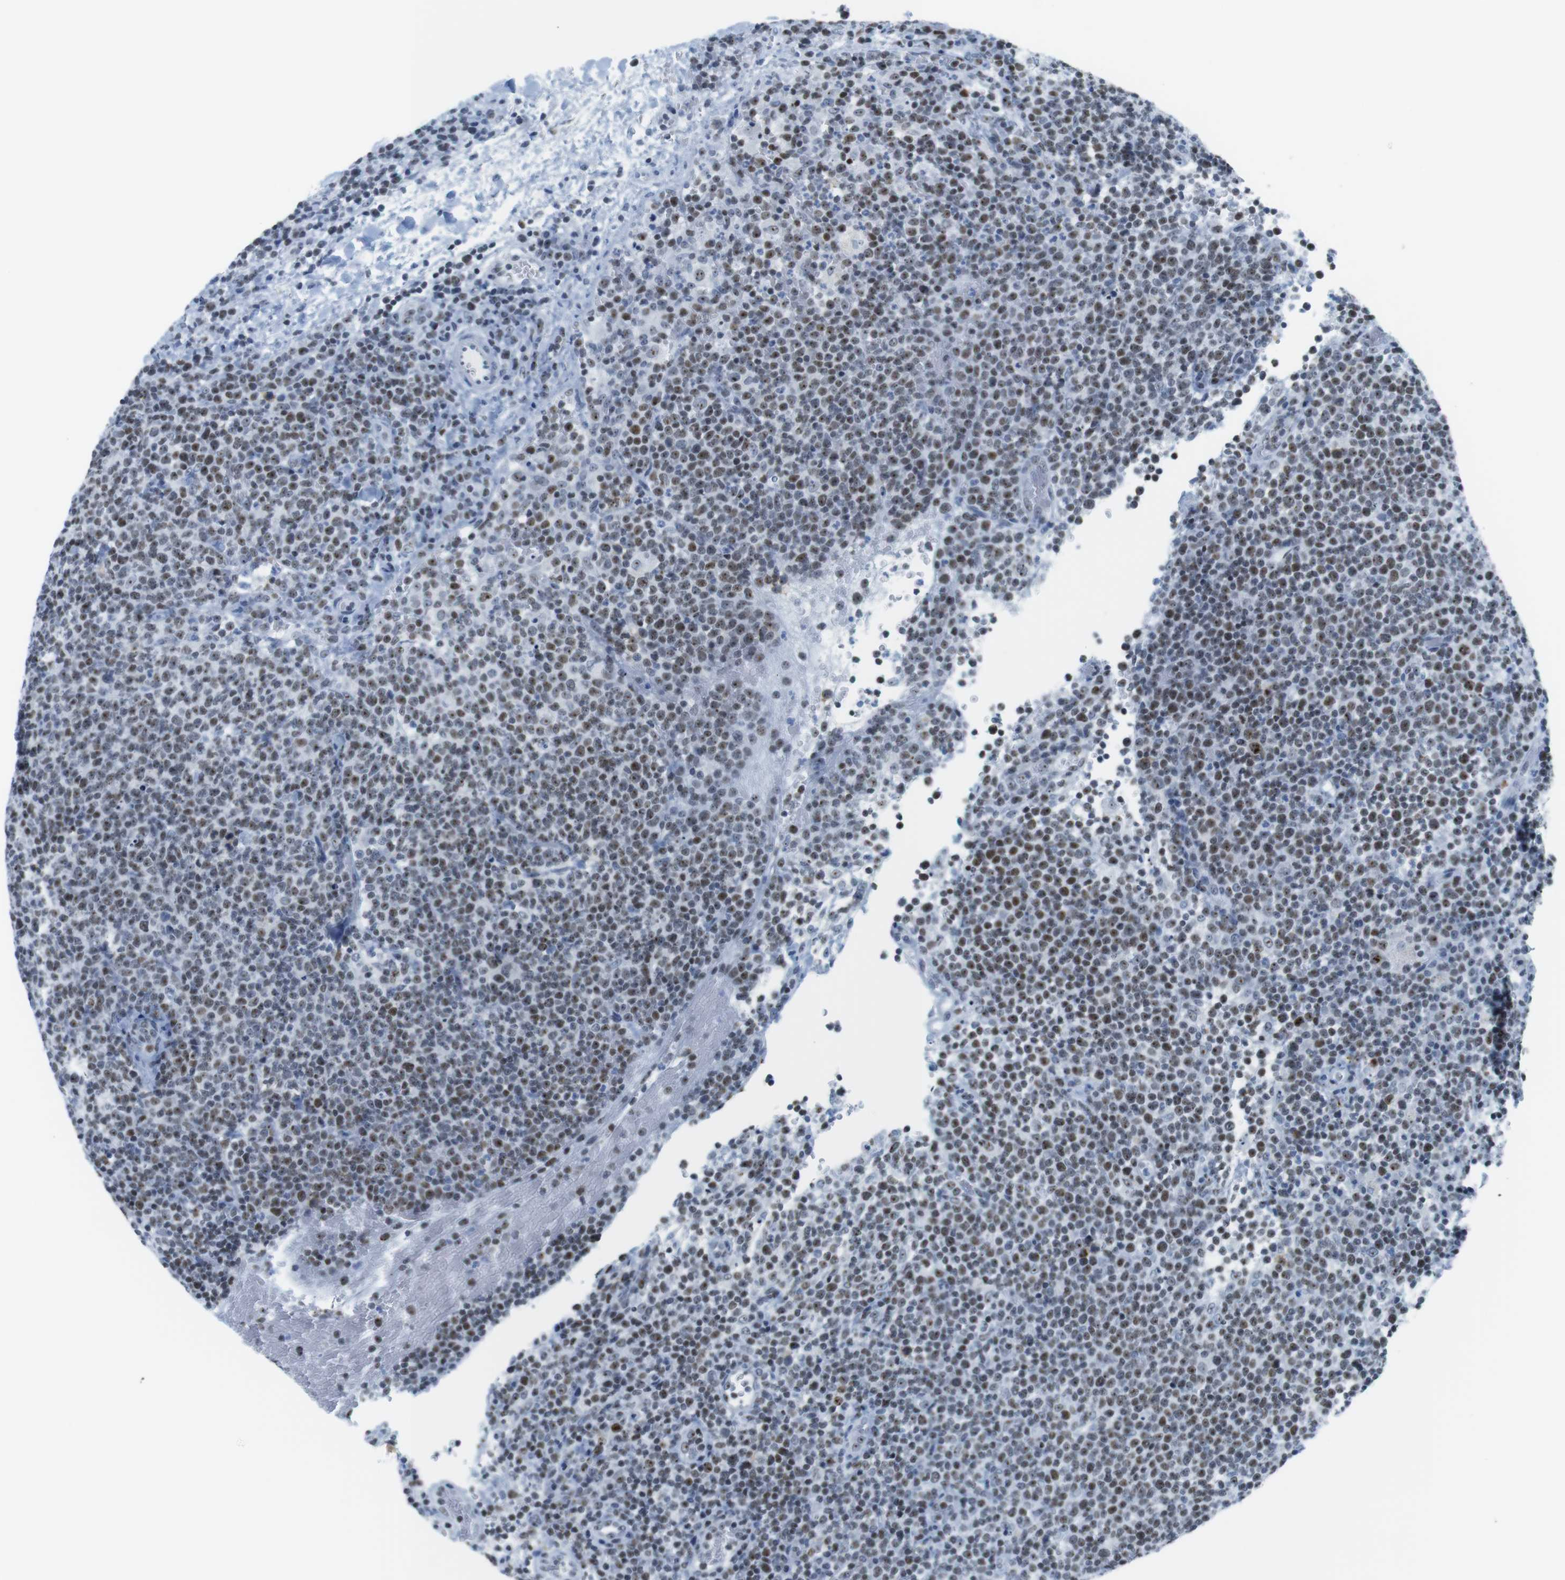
{"staining": {"intensity": "moderate", "quantity": ">75%", "location": "nuclear"}, "tissue": "lymphoma", "cell_type": "Tumor cells", "image_type": "cancer", "snomed": [{"axis": "morphology", "description": "Malignant lymphoma, non-Hodgkin's type, High grade"}, {"axis": "topography", "description": "Lymph node"}], "caption": "The photomicrograph displays immunohistochemical staining of lymphoma. There is moderate nuclear expression is seen in approximately >75% of tumor cells. Immunohistochemistry stains the protein of interest in brown and the nuclei are stained blue.", "gene": "NIFK", "patient": {"sex": "male", "age": 61}}